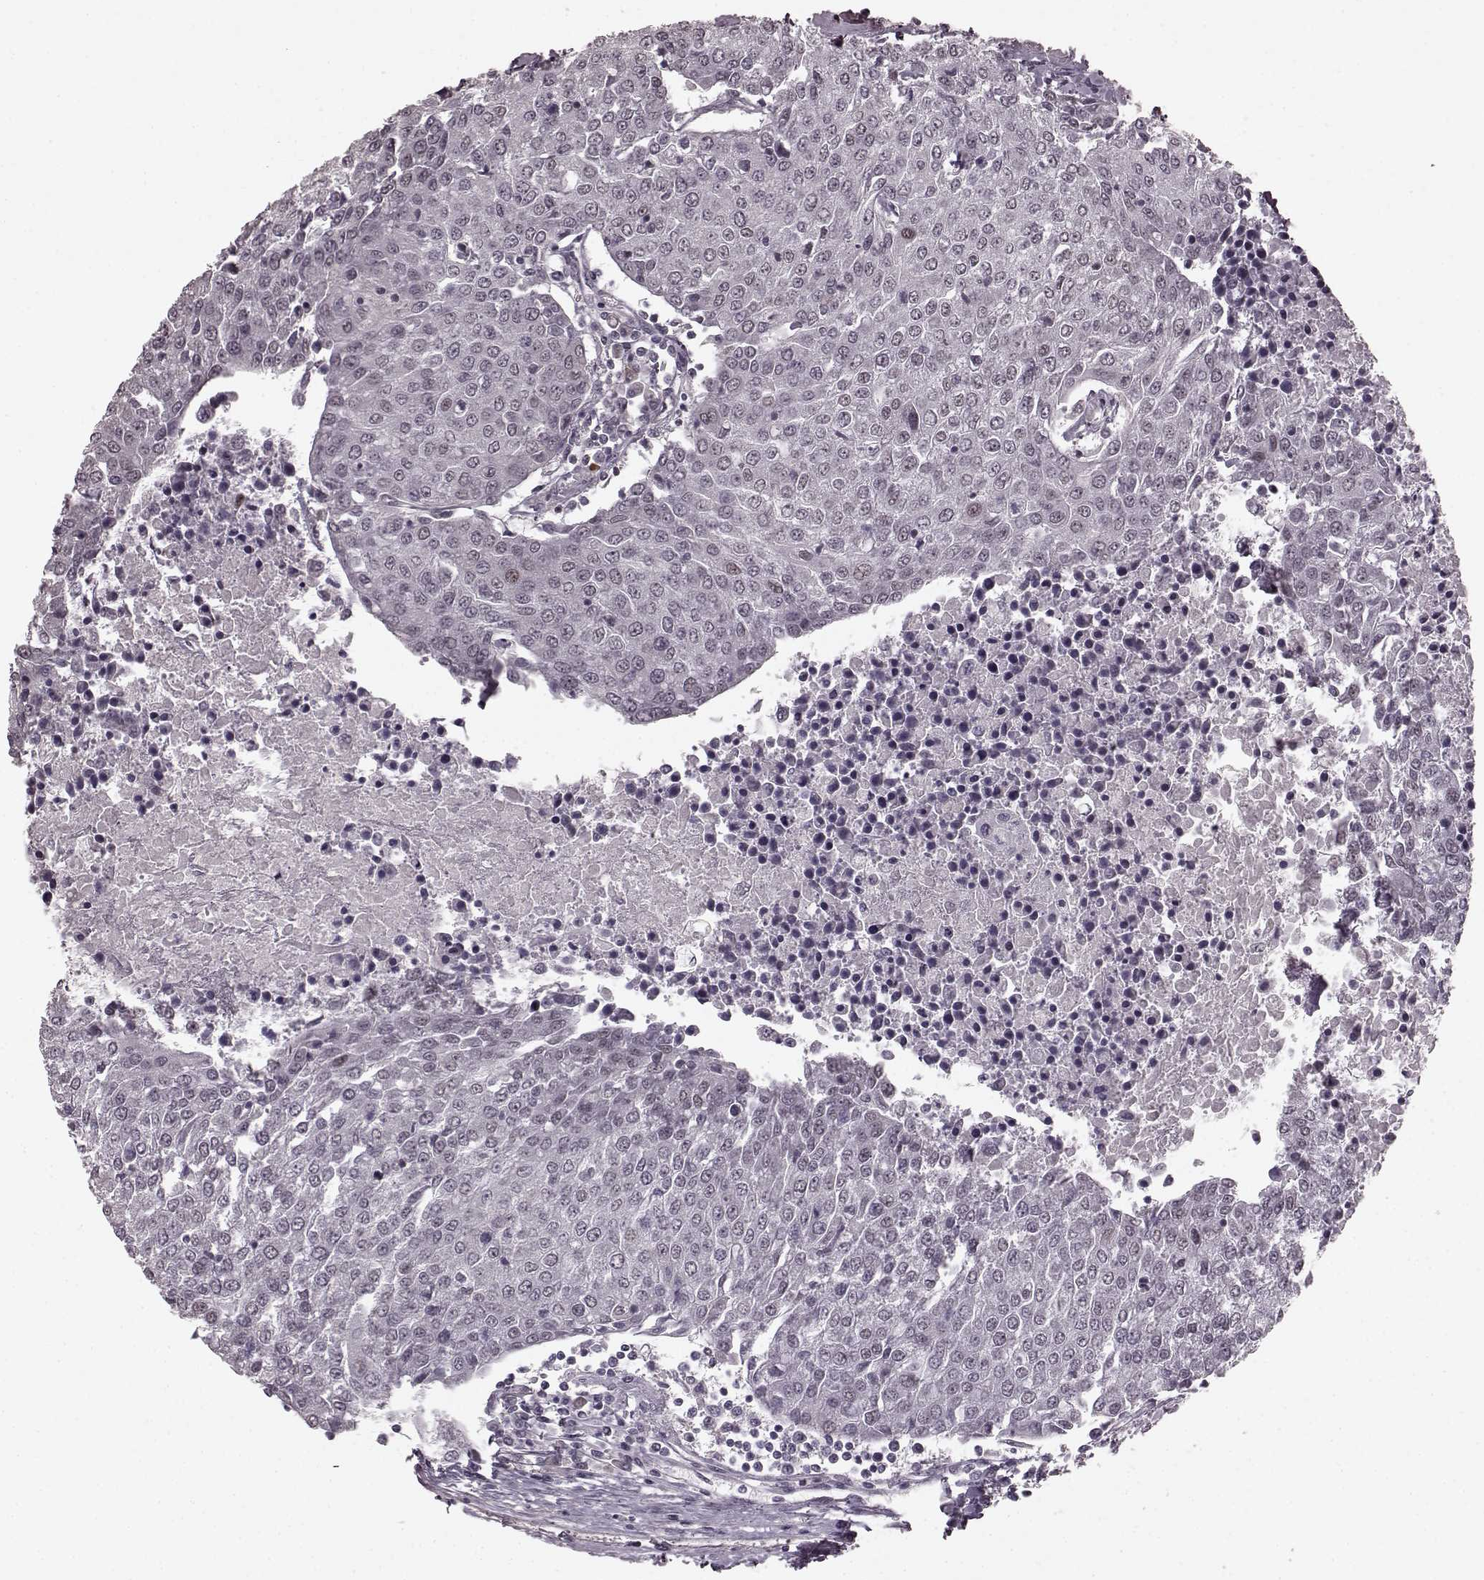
{"staining": {"intensity": "negative", "quantity": "none", "location": "none"}, "tissue": "urothelial cancer", "cell_type": "Tumor cells", "image_type": "cancer", "snomed": [{"axis": "morphology", "description": "Urothelial carcinoma, High grade"}, {"axis": "topography", "description": "Urinary bladder"}], "caption": "High magnification brightfield microscopy of urothelial cancer stained with DAB (3,3'-diaminobenzidine) (brown) and counterstained with hematoxylin (blue): tumor cells show no significant positivity.", "gene": "PLCB4", "patient": {"sex": "female", "age": 85}}